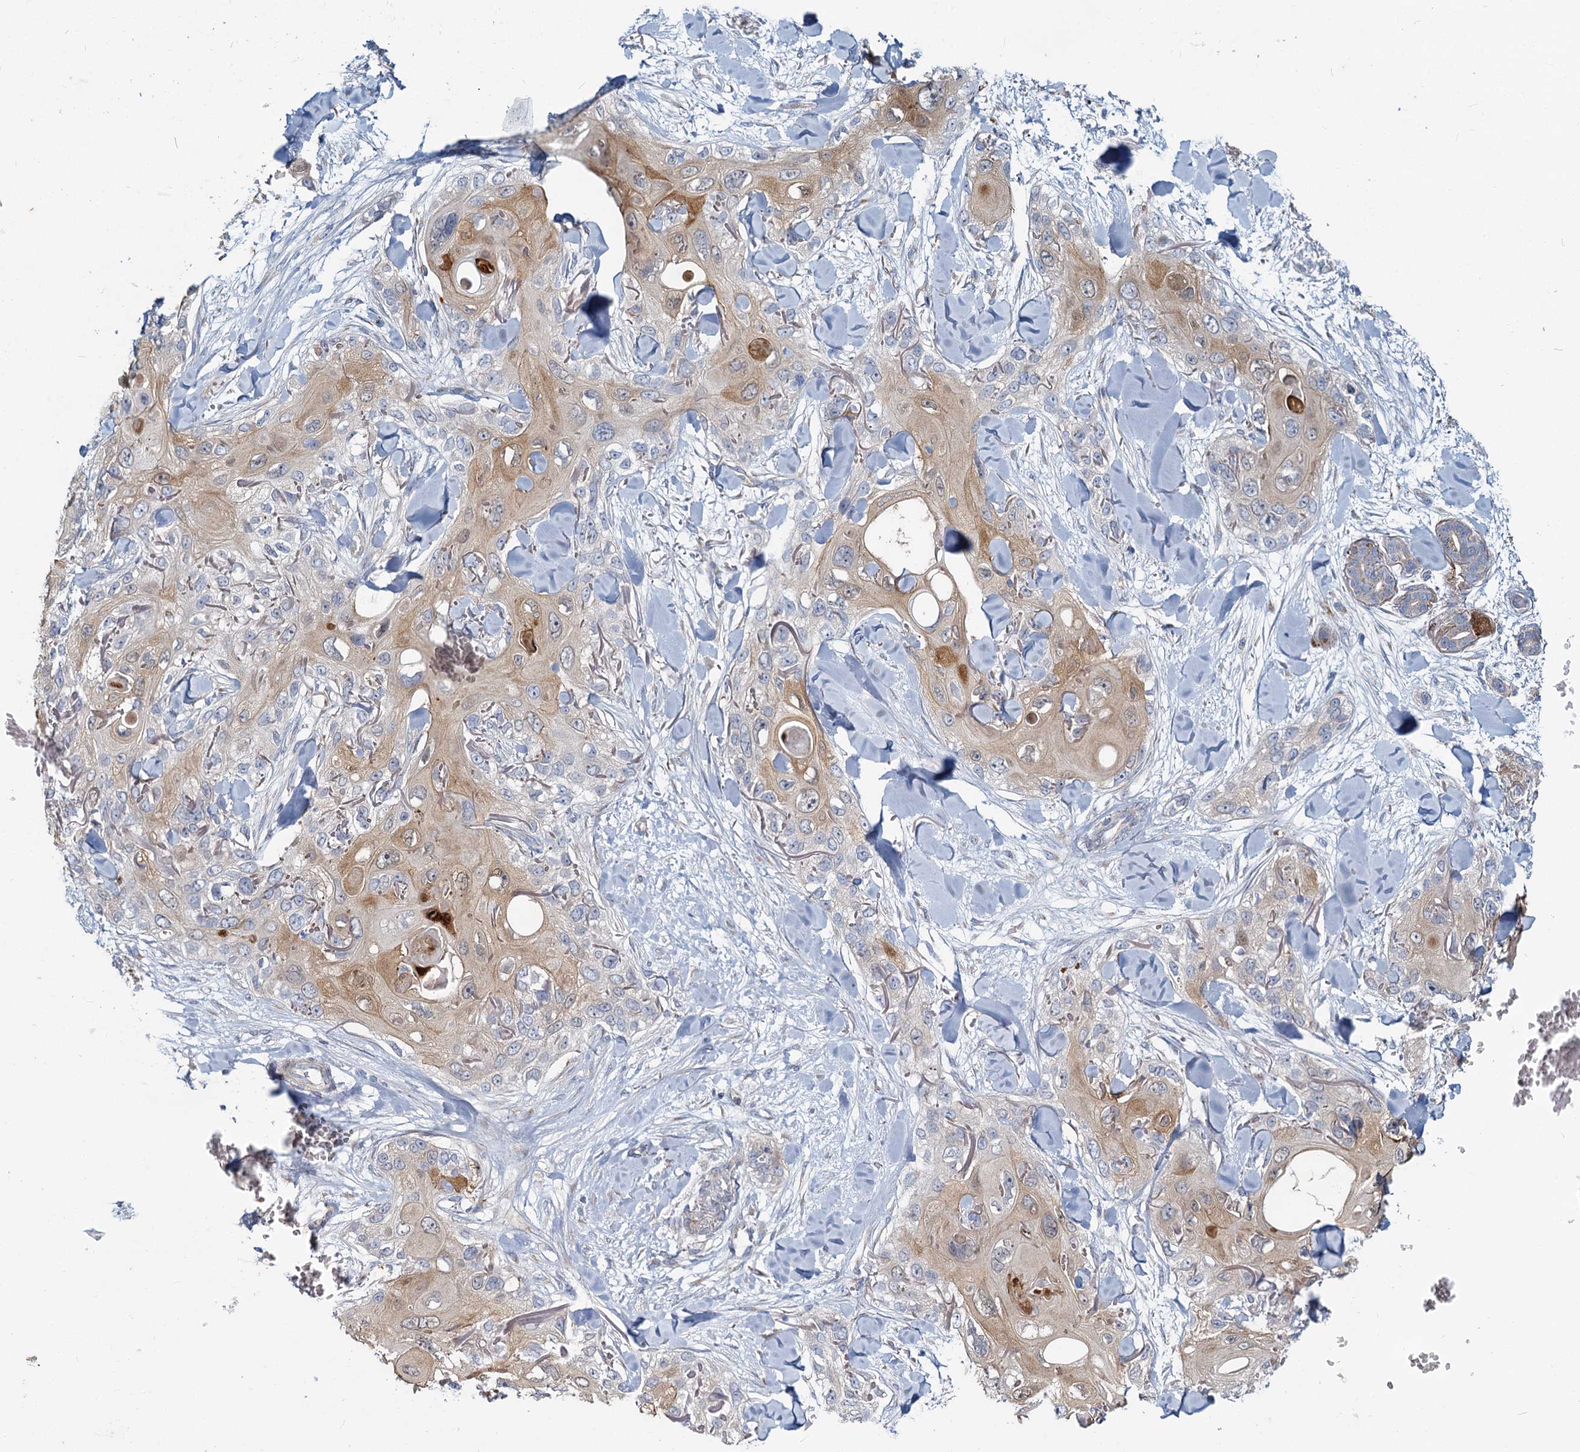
{"staining": {"intensity": "weak", "quantity": "25%-75%", "location": "cytoplasmic/membranous"}, "tissue": "skin cancer", "cell_type": "Tumor cells", "image_type": "cancer", "snomed": [{"axis": "morphology", "description": "Normal tissue, NOS"}, {"axis": "morphology", "description": "Squamous cell carcinoma, NOS"}, {"axis": "topography", "description": "Skin"}], "caption": "High-power microscopy captured an immunohistochemistry (IHC) image of skin cancer (squamous cell carcinoma), revealing weak cytoplasmic/membranous staining in about 25%-75% of tumor cells.", "gene": "DCUN1D2", "patient": {"sex": "male", "age": 72}}